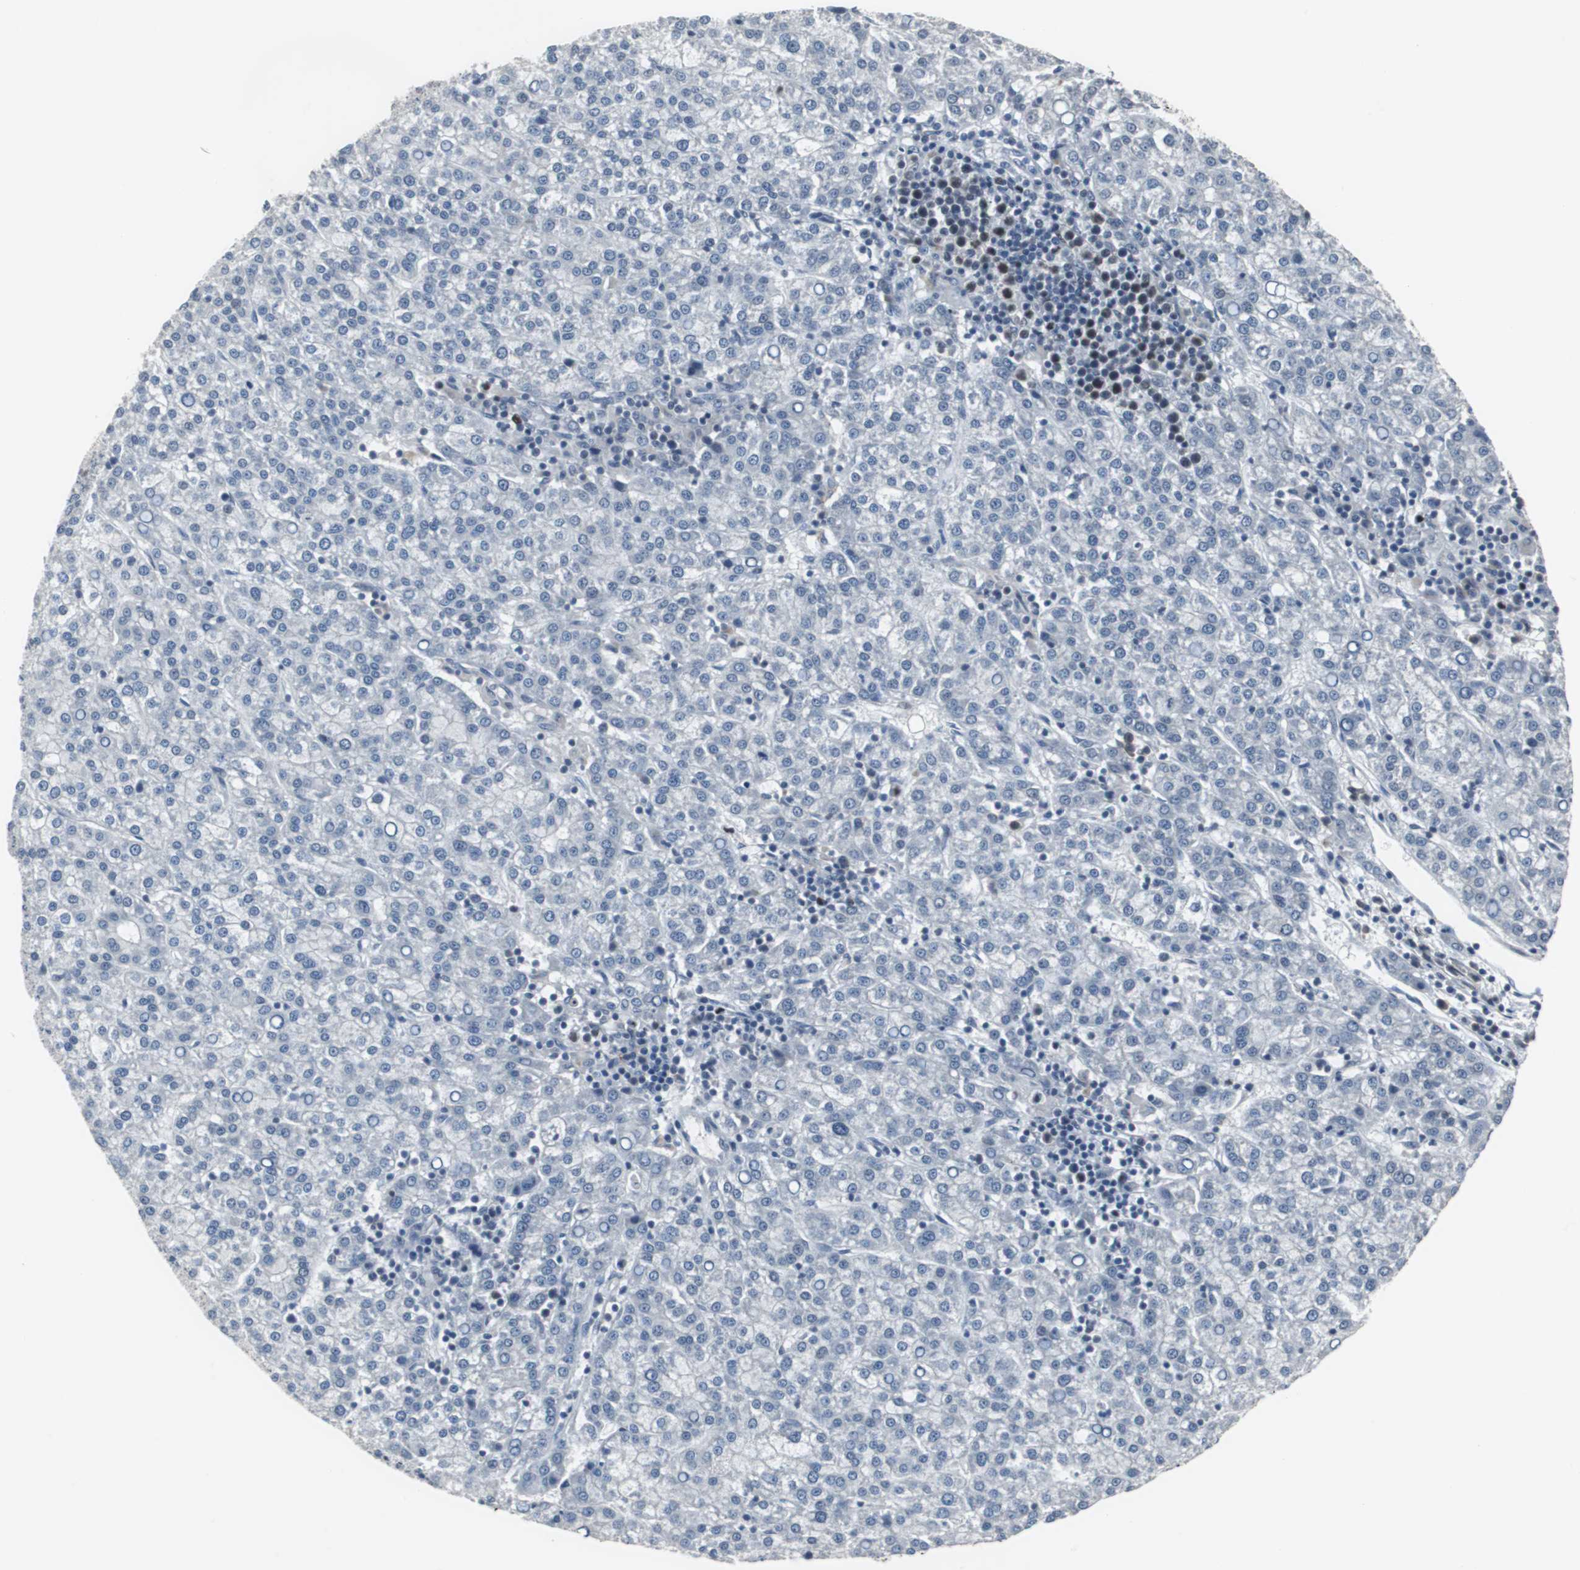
{"staining": {"intensity": "negative", "quantity": "none", "location": "none"}, "tissue": "liver cancer", "cell_type": "Tumor cells", "image_type": "cancer", "snomed": [{"axis": "morphology", "description": "Carcinoma, Hepatocellular, NOS"}, {"axis": "topography", "description": "Liver"}], "caption": "Tumor cells are negative for brown protein staining in liver hepatocellular carcinoma.", "gene": "FOXP4", "patient": {"sex": "female", "age": 58}}